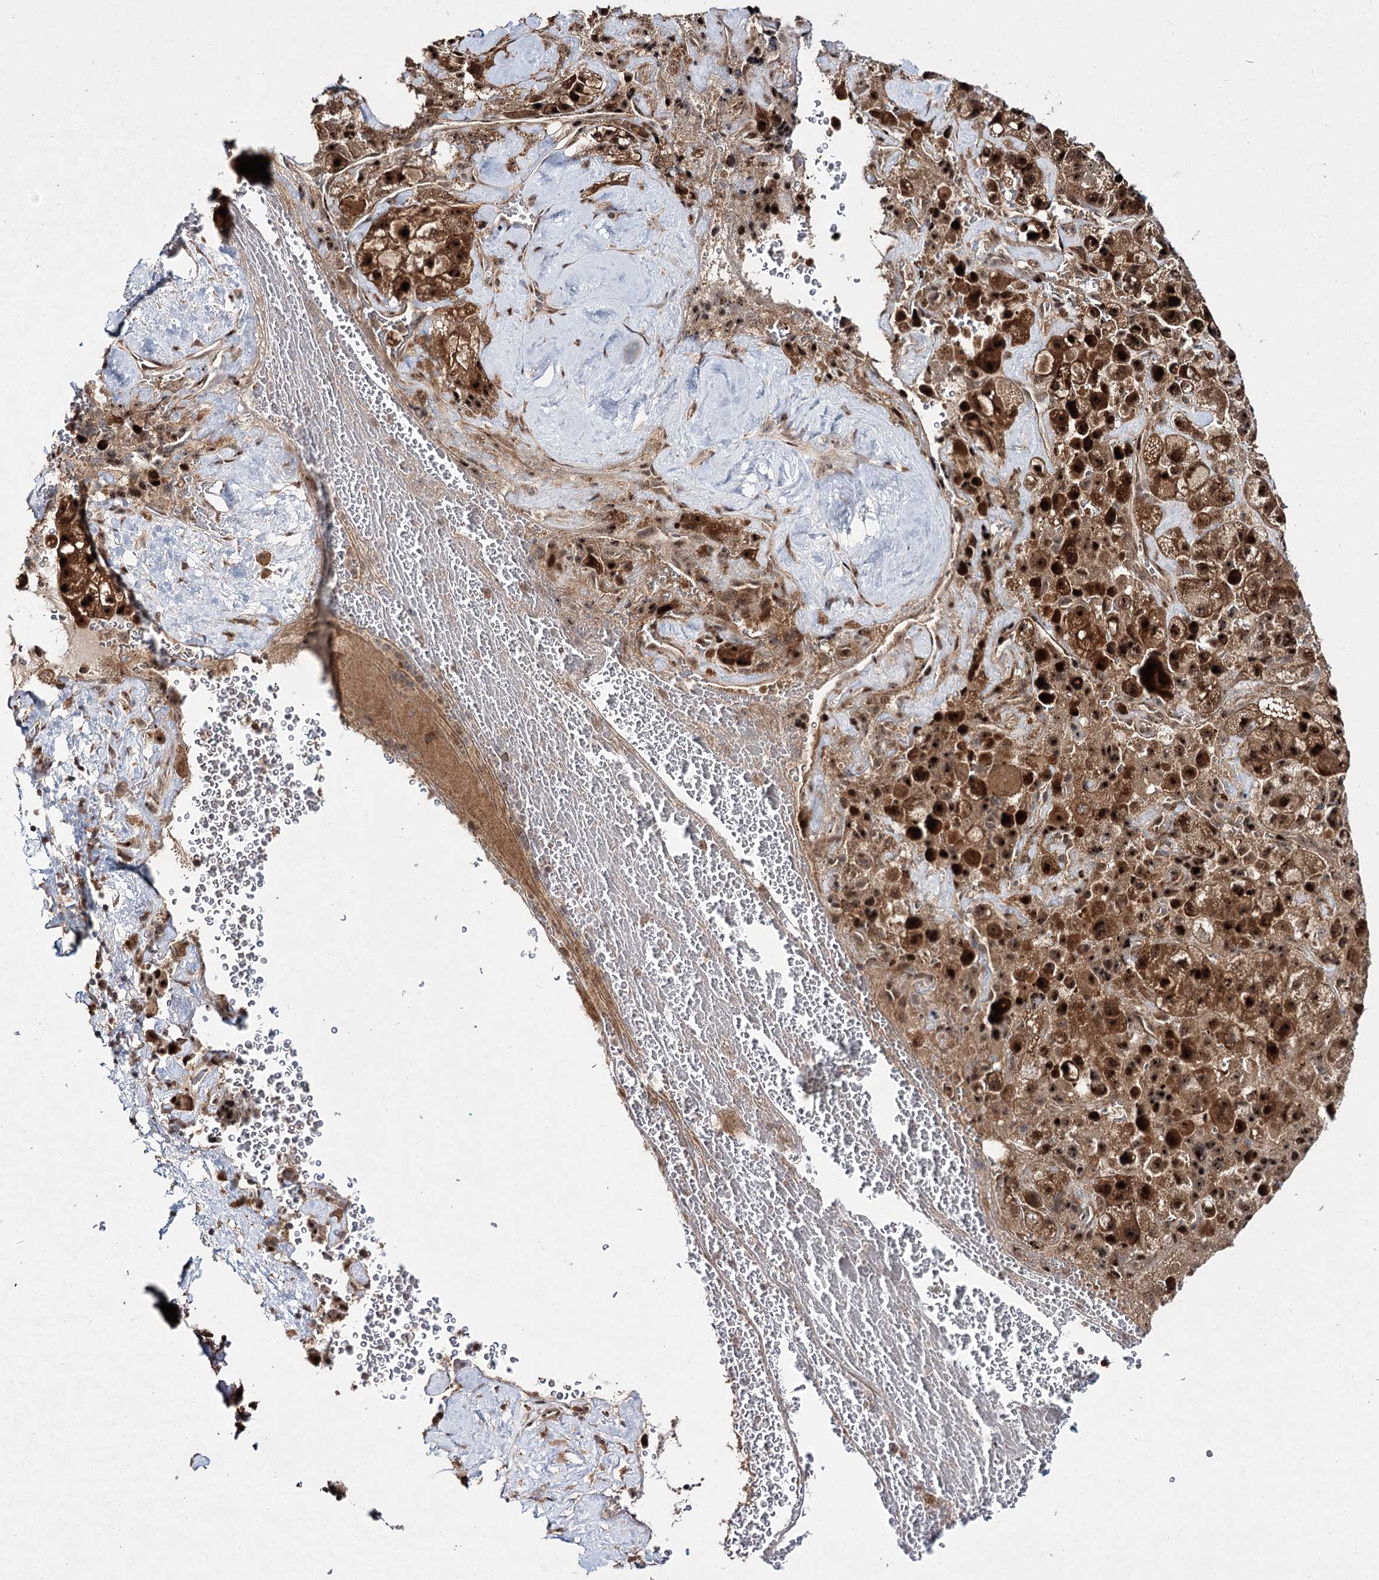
{"staining": {"intensity": "strong", "quantity": ">75%", "location": "cytoplasmic/membranous,nuclear"}, "tissue": "liver cancer", "cell_type": "Tumor cells", "image_type": "cancer", "snomed": [{"axis": "morphology", "description": "Normal tissue, NOS"}, {"axis": "morphology", "description": "Carcinoma, Hepatocellular, NOS"}, {"axis": "topography", "description": "Liver"}], "caption": "This is an image of immunohistochemistry staining of liver cancer, which shows strong expression in the cytoplasmic/membranous and nuclear of tumor cells.", "gene": "MKNK2", "patient": {"sex": "male", "age": 57}}